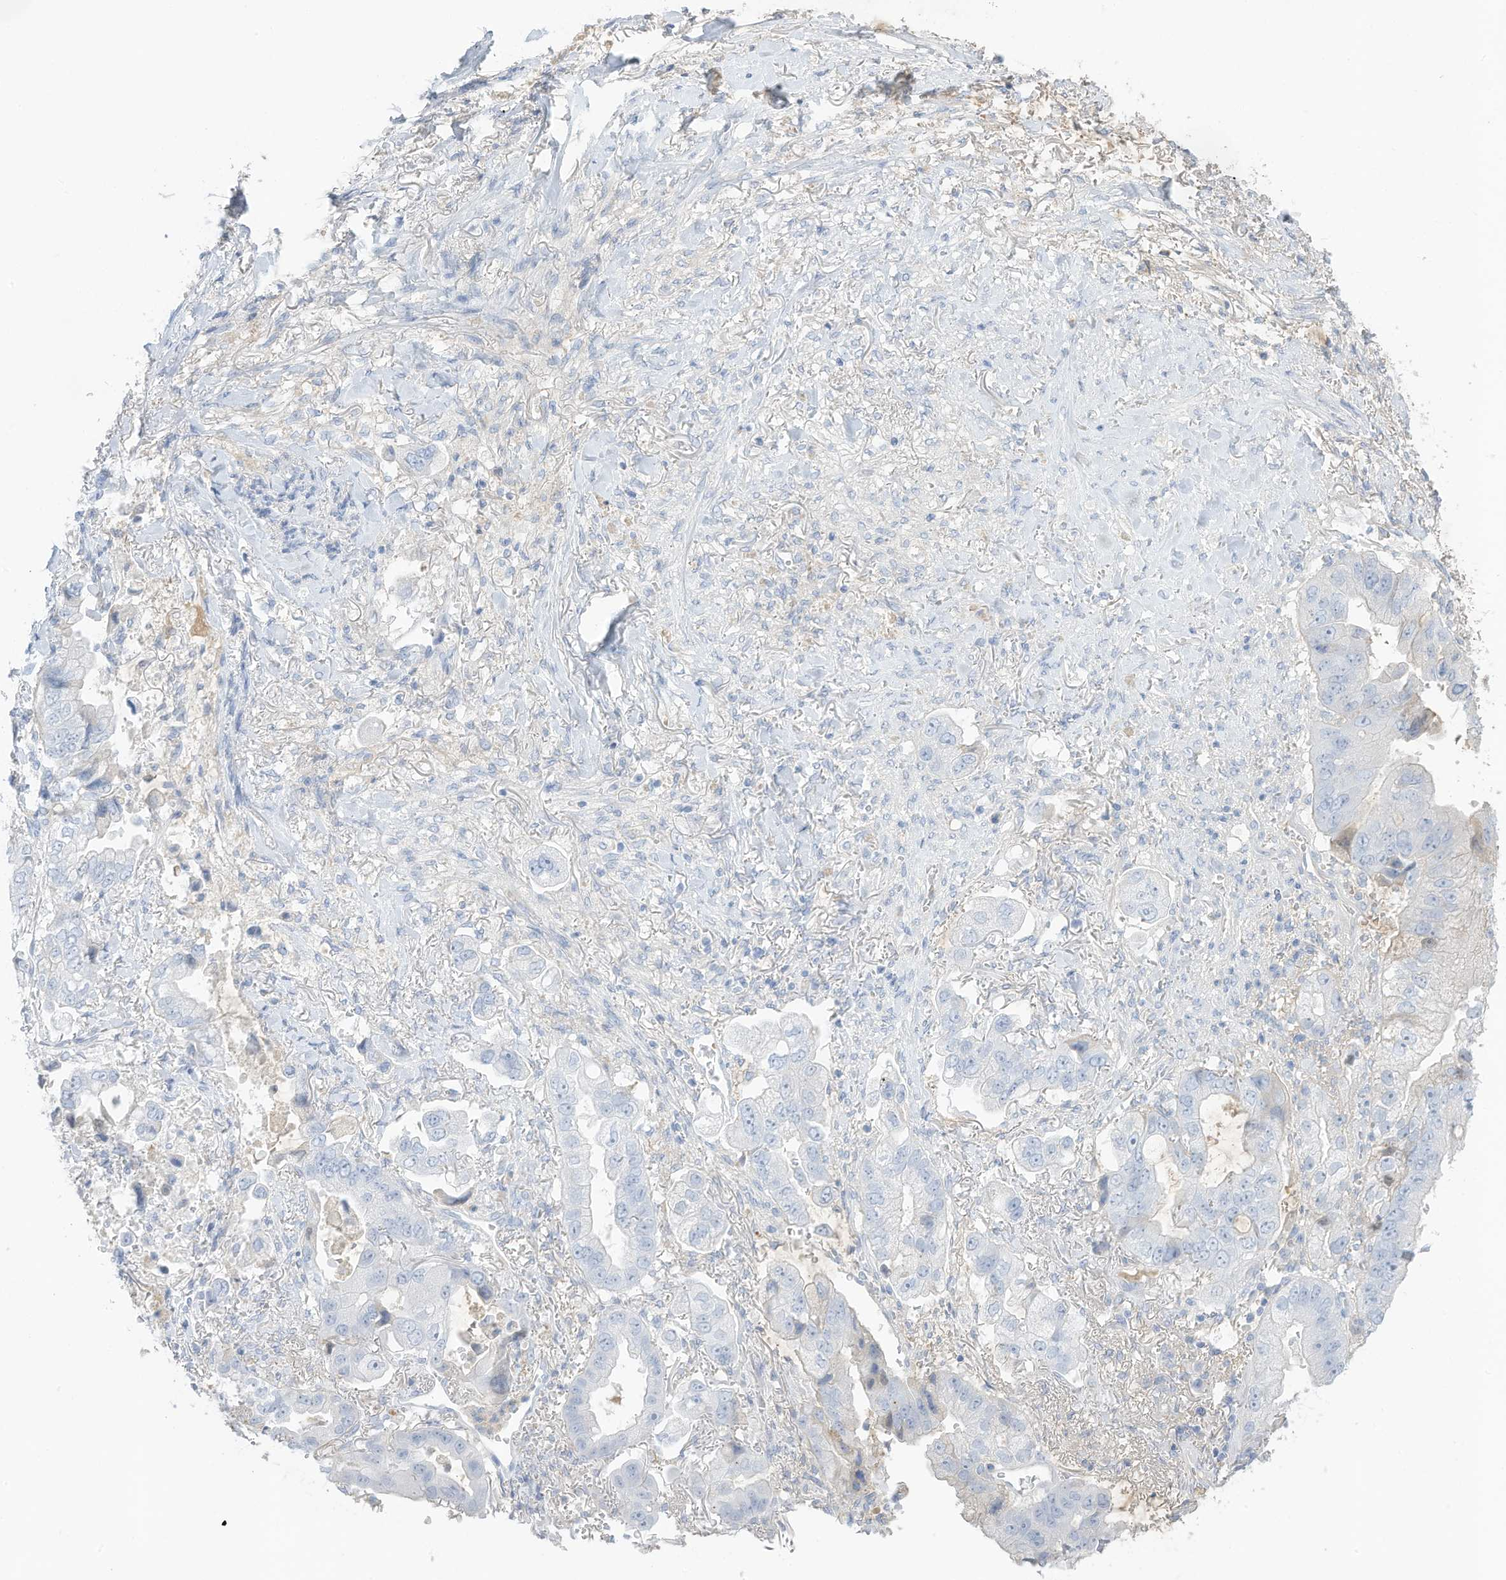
{"staining": {"intensity": "negative", "quantity": "none", "location": "none"}, "tissue": "stomach cancer", "cell_type": "Tumor cells", "image_type": "cancer", "snomed": [{"axis": "morphology", "description": "Adenocarcinoma, NOS"}, {"axis": "topography", "description": "Stomach"}], "caption": "Protein analysis of stomach adenocarcinoma reveals no significant positivity in tumor cells. (IHC, brightfield microscopy, high magnification).", "gene": "HSD17B13", "patient": {"sex": "male", "age": 62}}